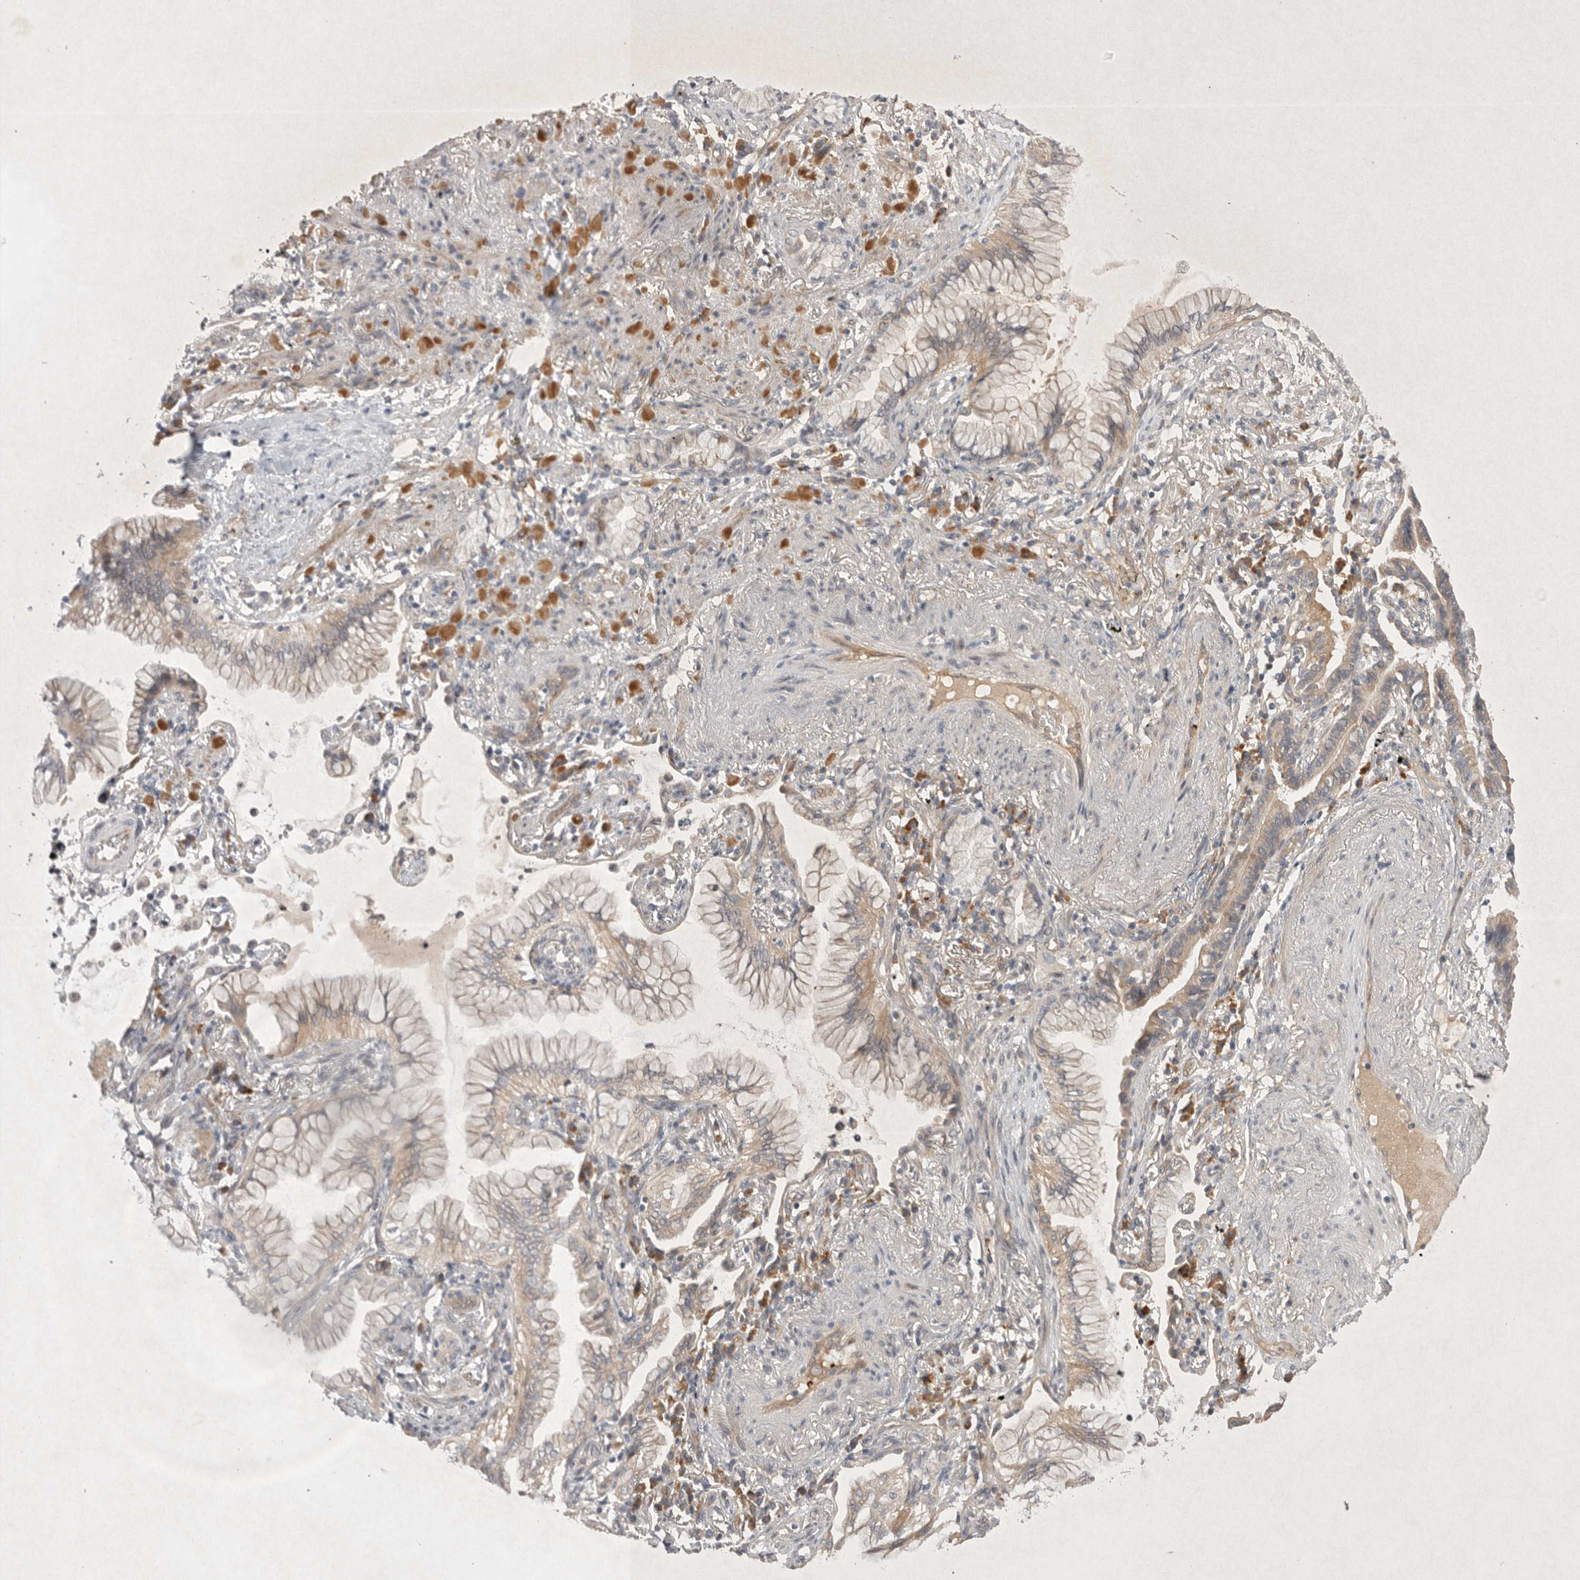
{"staining": {"intensity": "weak", "quantity": "25%-75%", "location": "cytoplasmic/membranous"}, "tissue": "lung cancer", "cell_type": "Tumor cells", "image_type": "cancer", "snomed": [{"axis": "morphology", "description": "Adenocarcinoma, NOS"}, {"axis": "topography", "description": "Lung"}], "caption": "Human adenocarcinoma (lung) stained with a protein marker demonstrates weak staining in tumor cells.", "gene": "NRCAM", "patient": {"sex": "female", "age": 70}}